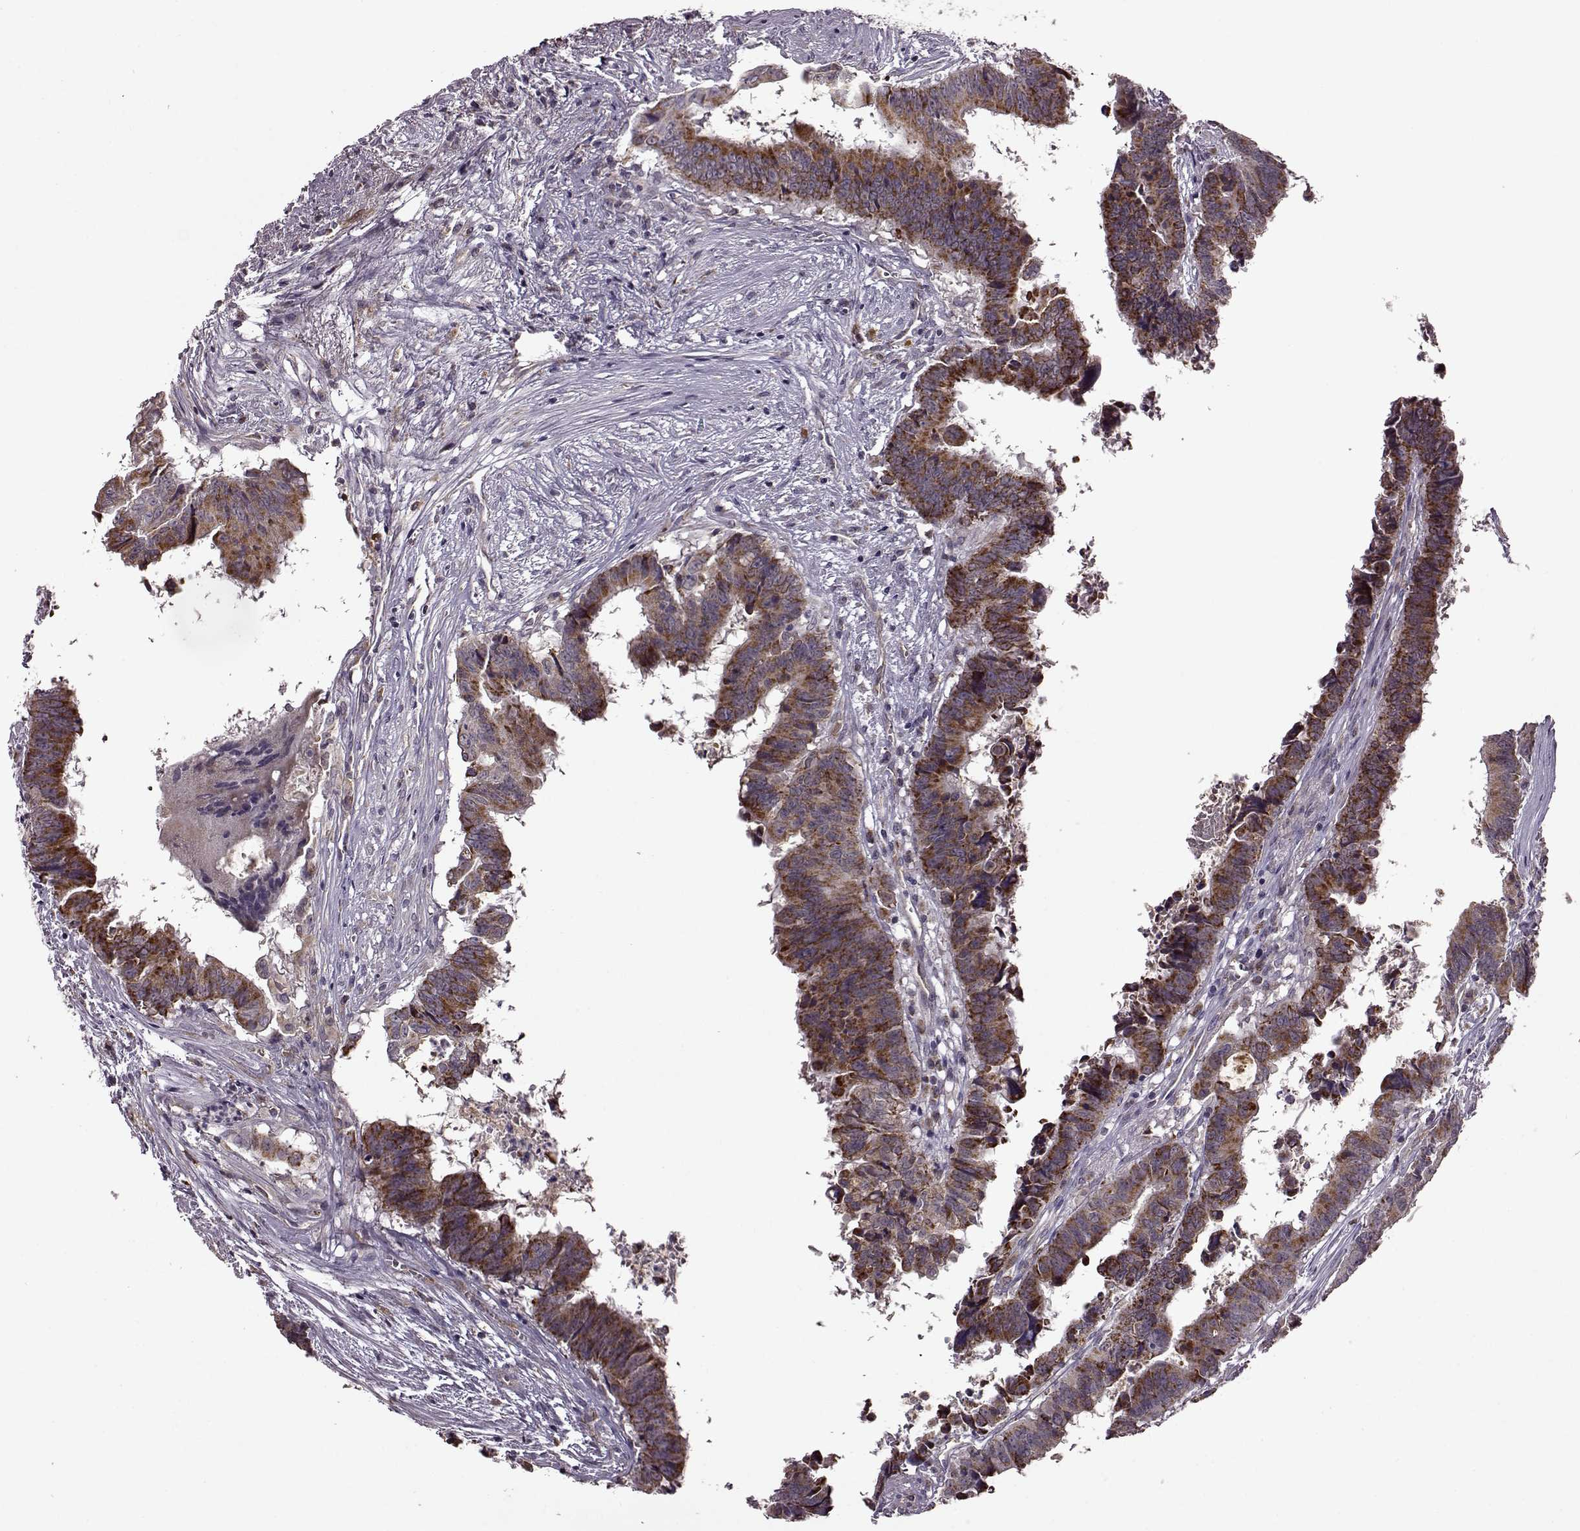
{"staining": {"intensity": "strong", "quantity": "25%-75%", "location": "cytoplasmic/membranous"}, "tissue": "colorectal cancer", "cell_type": "Tumor cells", "image_type": "cancer", "snomed": [{"axis": "morphology", "description": "Adenocarcinoma, NOS"}, {"axis": "topography", "description": "Colon"}], "caption": "This is an image of IHC staining of colorectal cancer, which shows strong positivity in the cytoplasmic/membranous of tumor cells.", "gene": "MTSS1", "patient": {"sex": "female", "age": 82}}